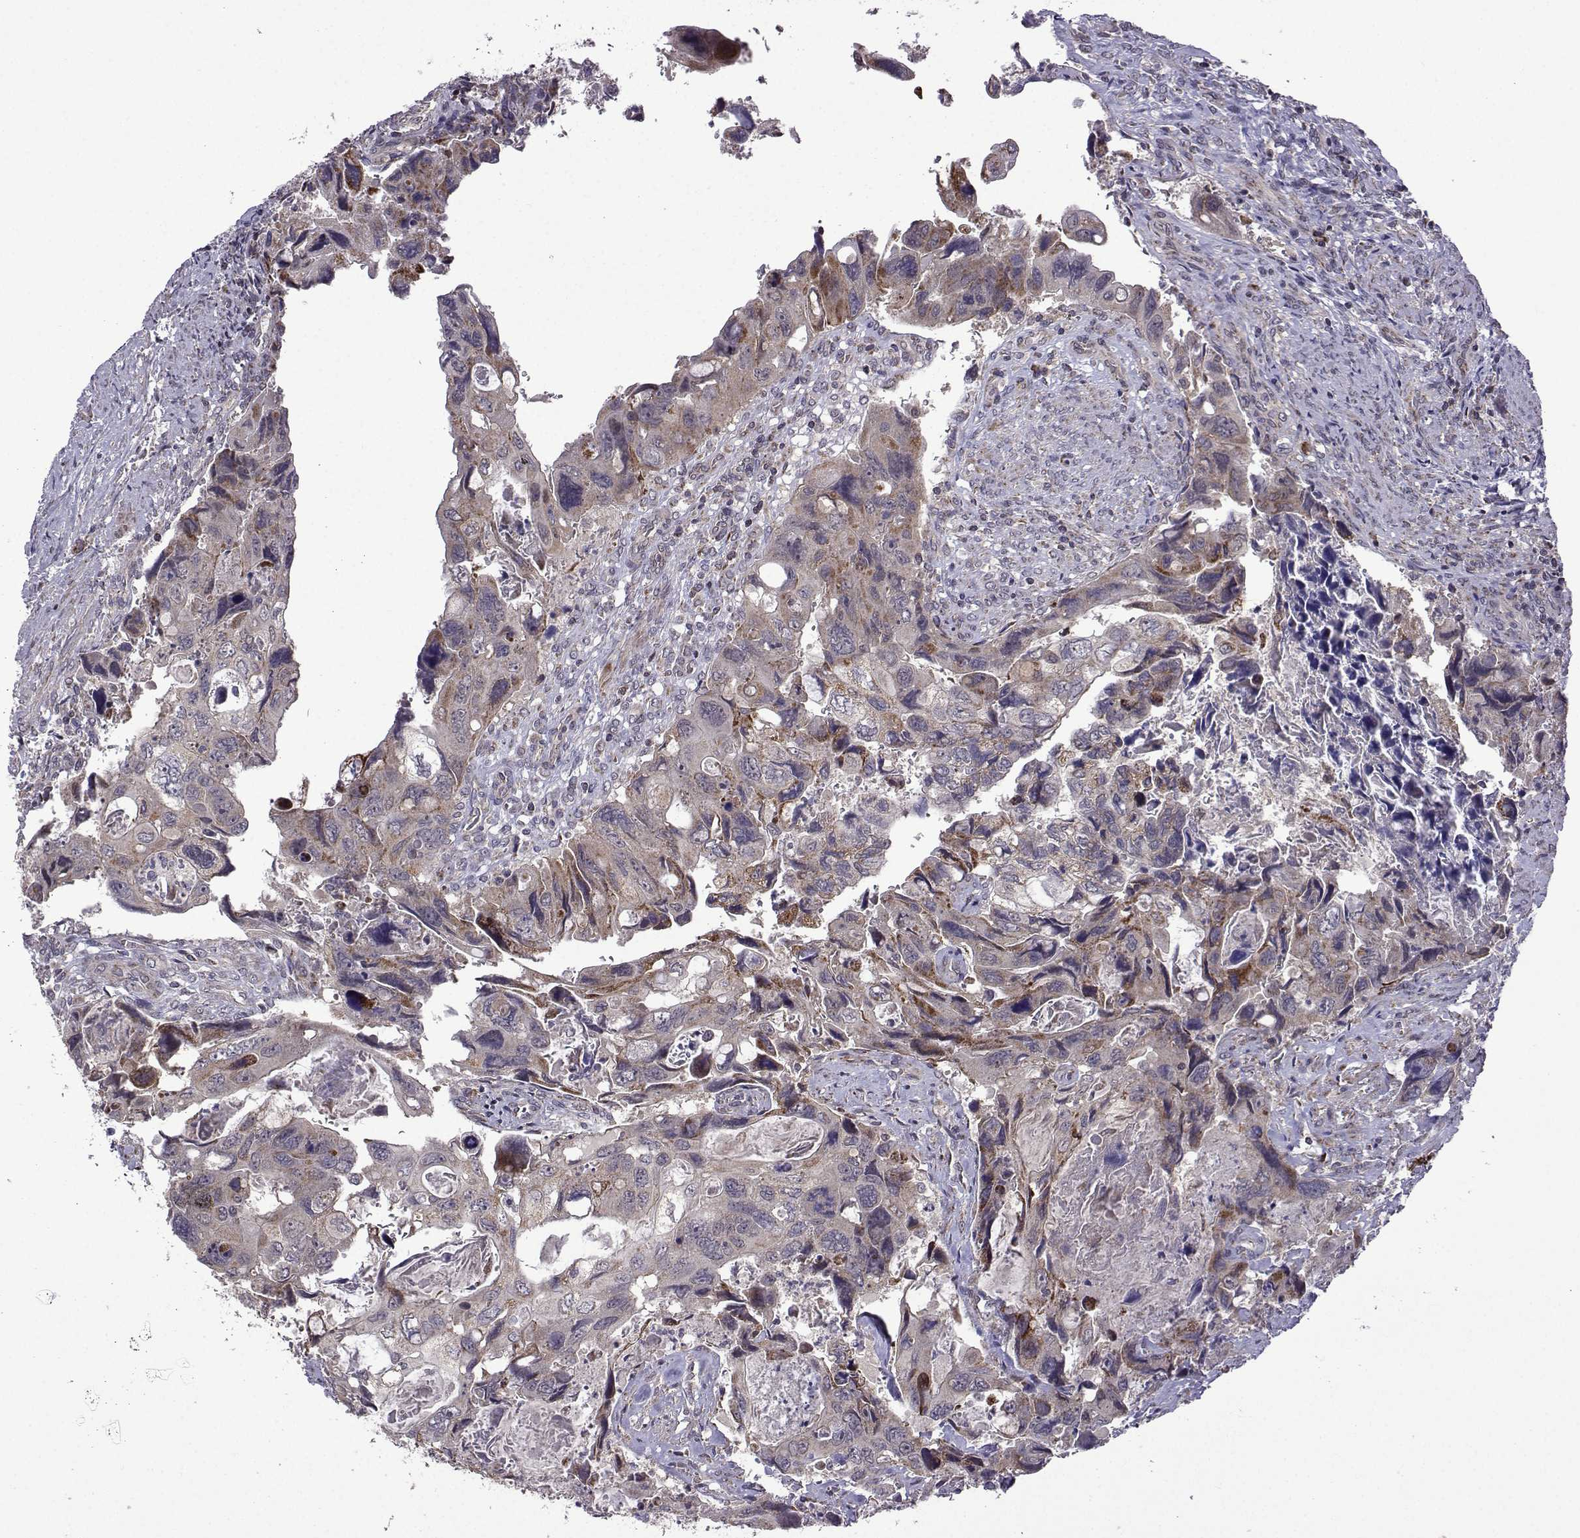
{"staining": {"intensity": "moderate", "quantity": "<25%", "location": "cytoplasmic/membranous"}, "tissue": "colorectal cancer", "cell_type": "Tumor cells", "image_type": "cancer", "snomed": [{"axis": "morphology", "description": "Adenocarcinoma, NOS"}, {"axis": "topography", "description": "Rectum"}], "caption": "Tumor cells demonstrate low levels of moderate cytoplasmic/membranous positivity in approximately <25% of cells in human colorectal cancer (adenocarcinoma).", "gene": "TAB2", "patient": {"sex": "male", "age": 62}}